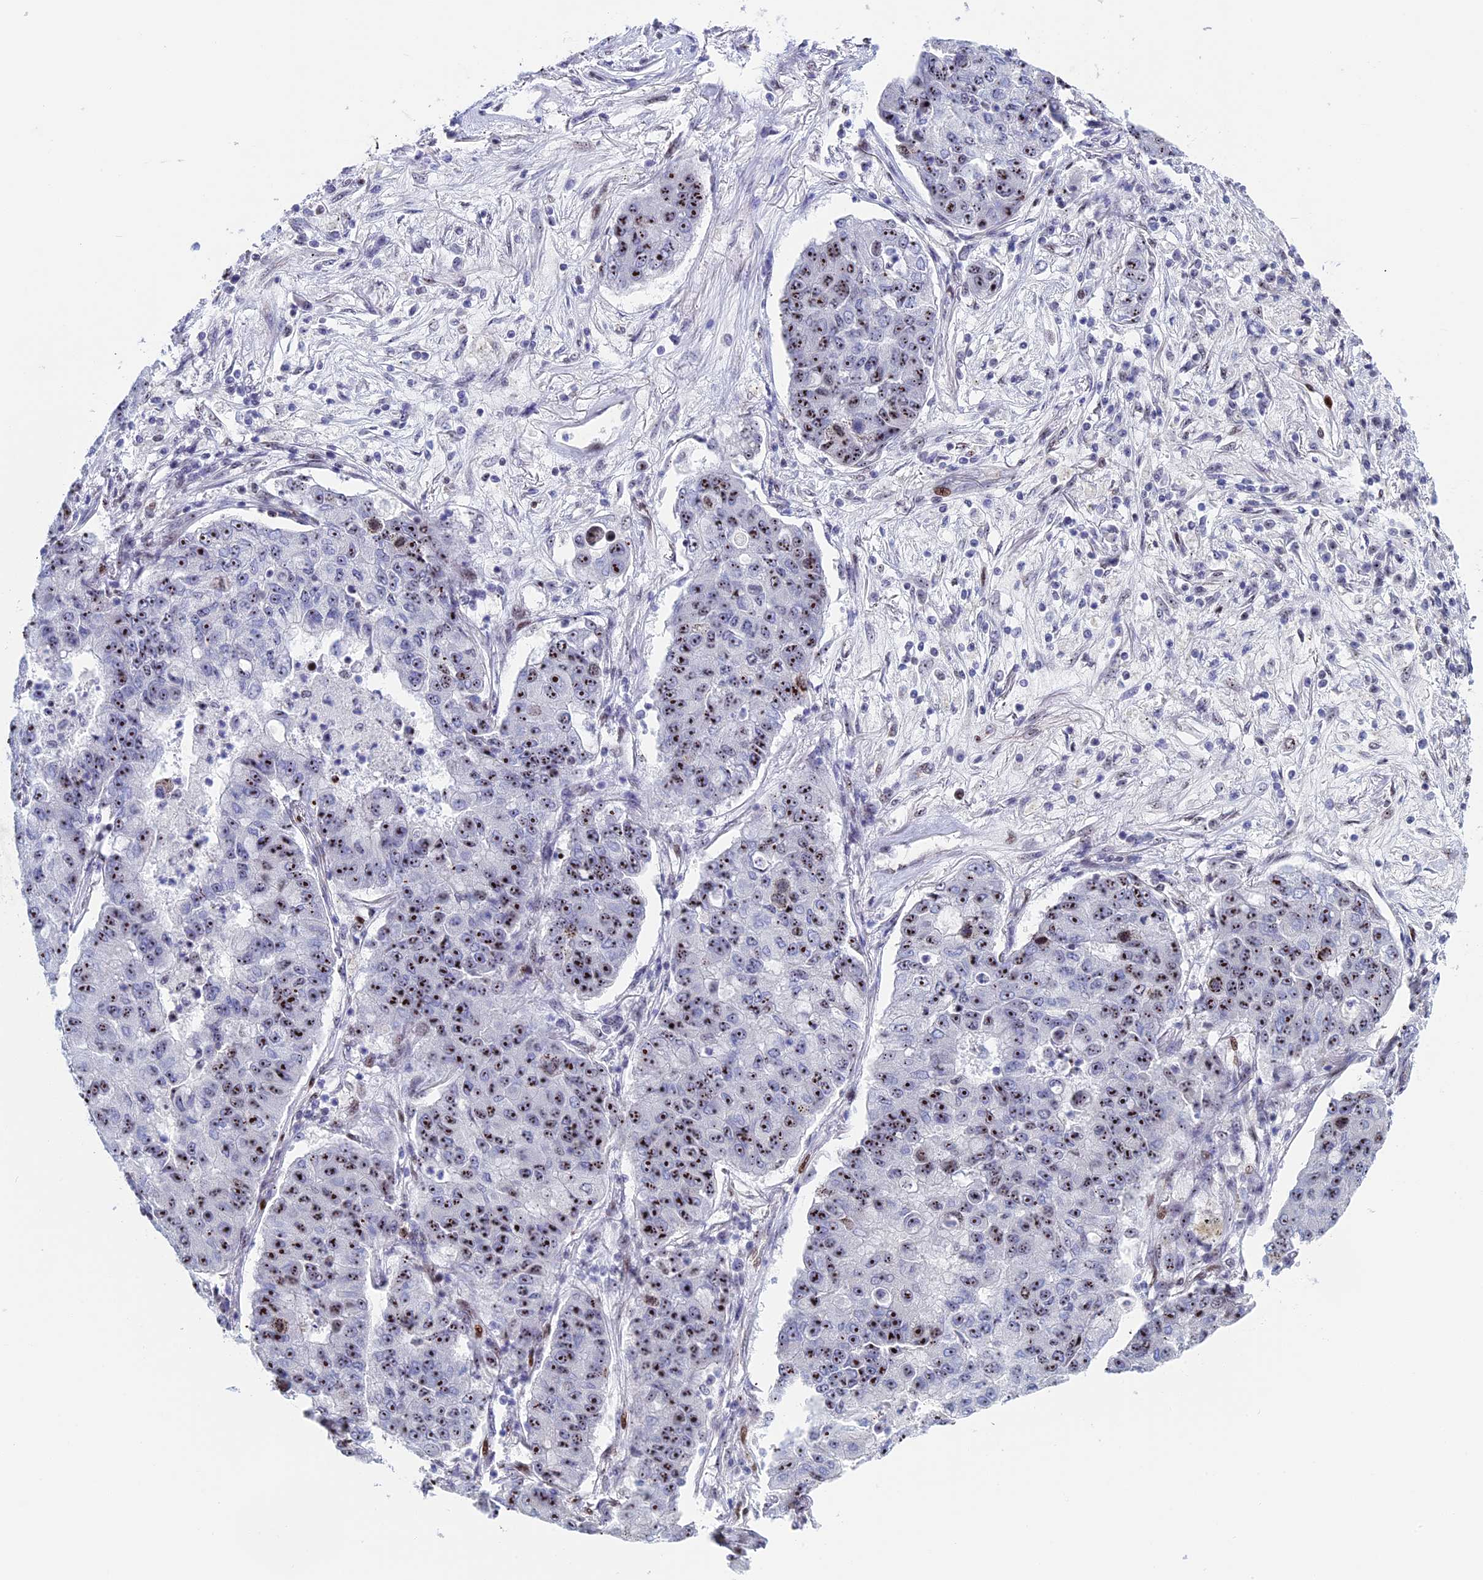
{"staining": {"intensity": "strong", "quantity": ">75%", "location": "nuclear"}, "tissue": "lung cancer", "cell_type": "Tumor cells", "image_type": "cancer", "snomed": [{"axis": "morphology", "description": "Squamous cell carcinoma, NOS"}, {"axis": "topography", "description": "Lung"}], "caption": "This photomicrograph displays lung cancer (squamous cell carcinoma) stained with immunohistochemistry to label a protein in brown. The nuclear of tumor cells show strong positivity for the protein. Nuclei are counter-stained blue.", "gene": "CCDC86", "patient": {"sex": "male", "age": 74}}